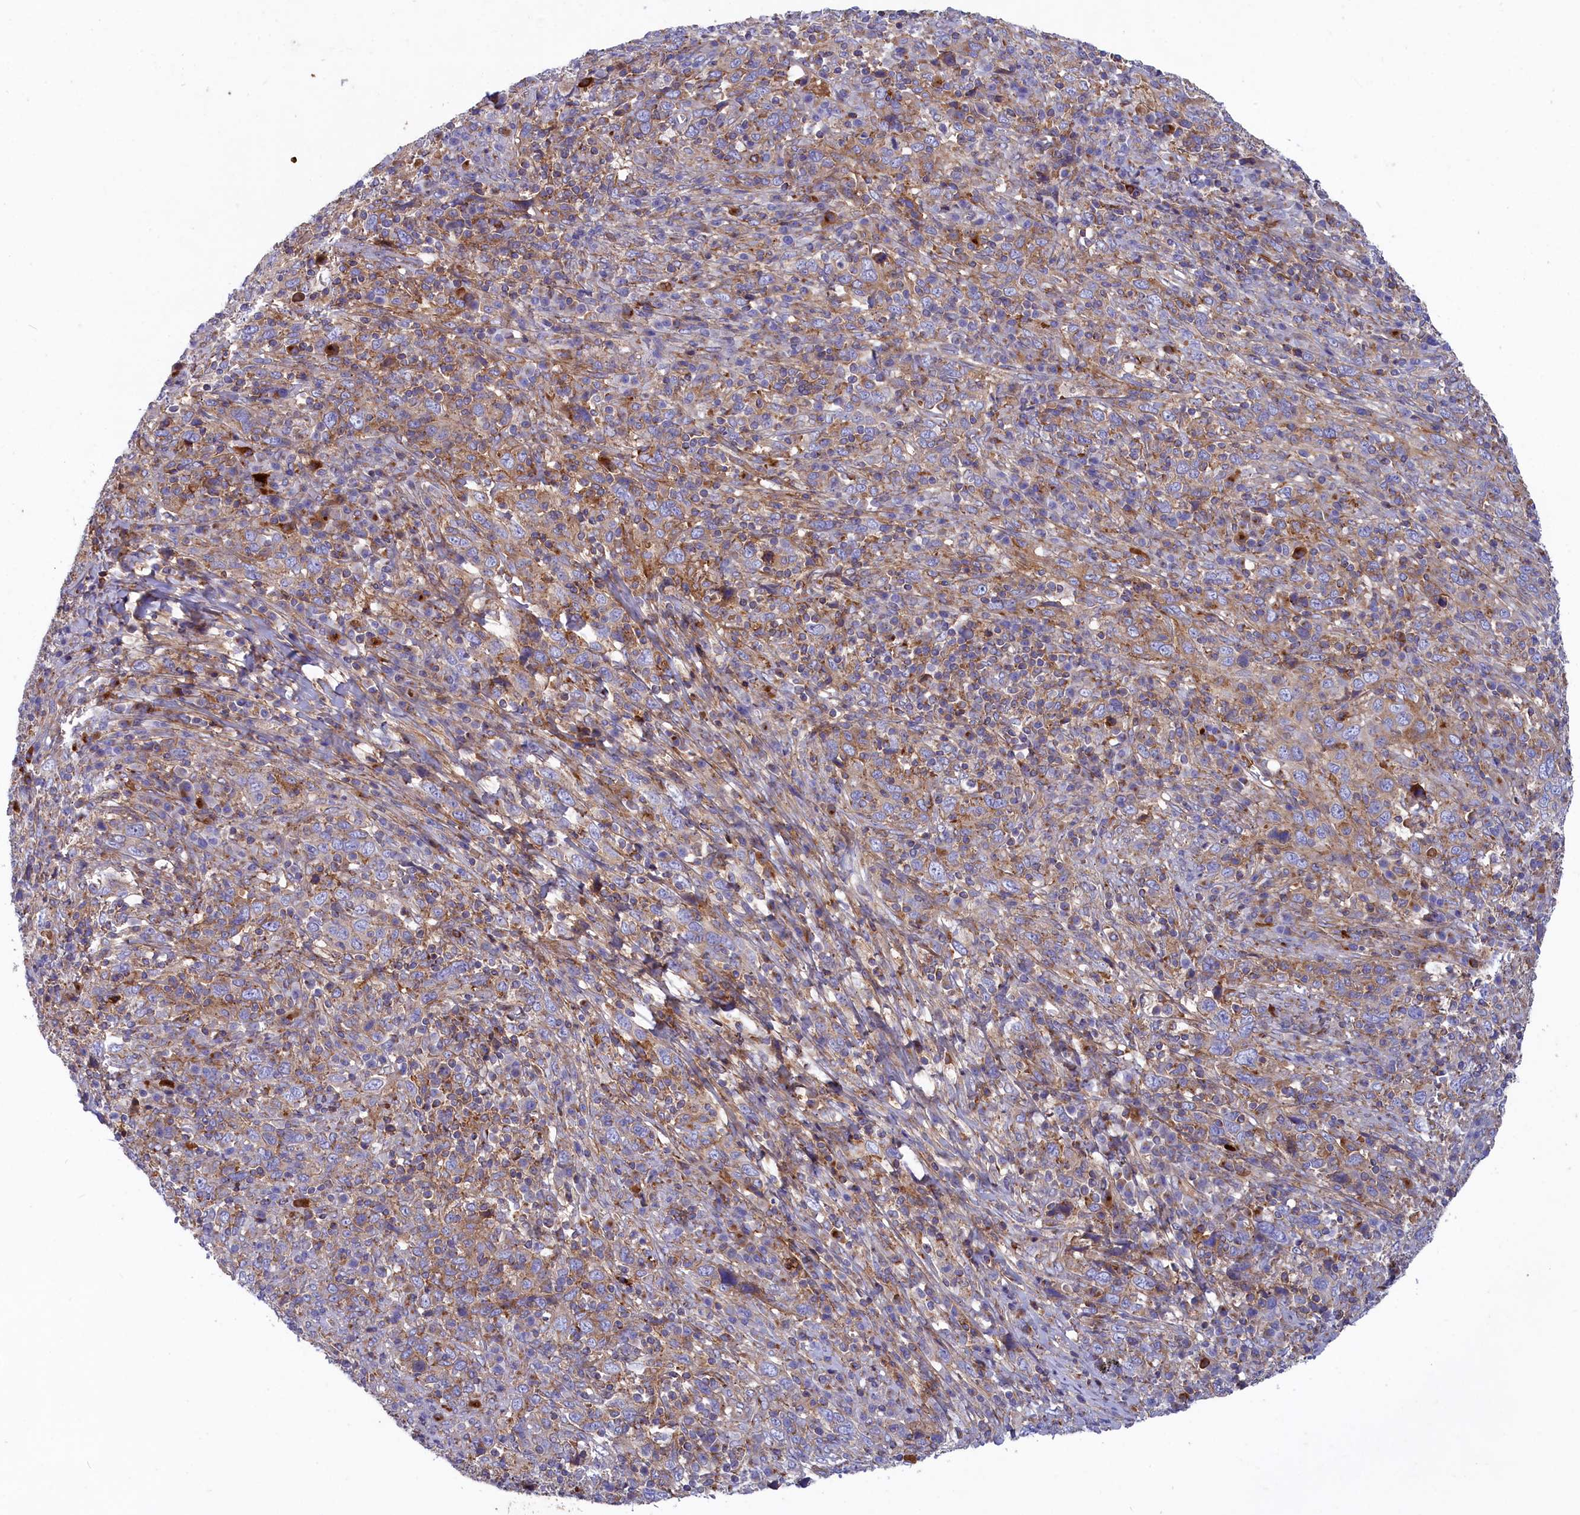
{"staining": {"intensity": "weak", "quantity": "<25%", "location": "cytoplasmic/membranous"}, "tissue": "cervical cancer", "cell_type": "Tumor cells", "image_type": "cancer", "snomed": [{"axis": "morphology", "description": "Squamous cell carcinoma, NOS"}, {"axis": "topography", "description": "Cervix"}], "caption": "Cervical cancer was stained to show a protein in brown. There is no significant expression in tumor cells.", "gene": "SCAMP4", "patient": {"sex": "female", "age": 46}}